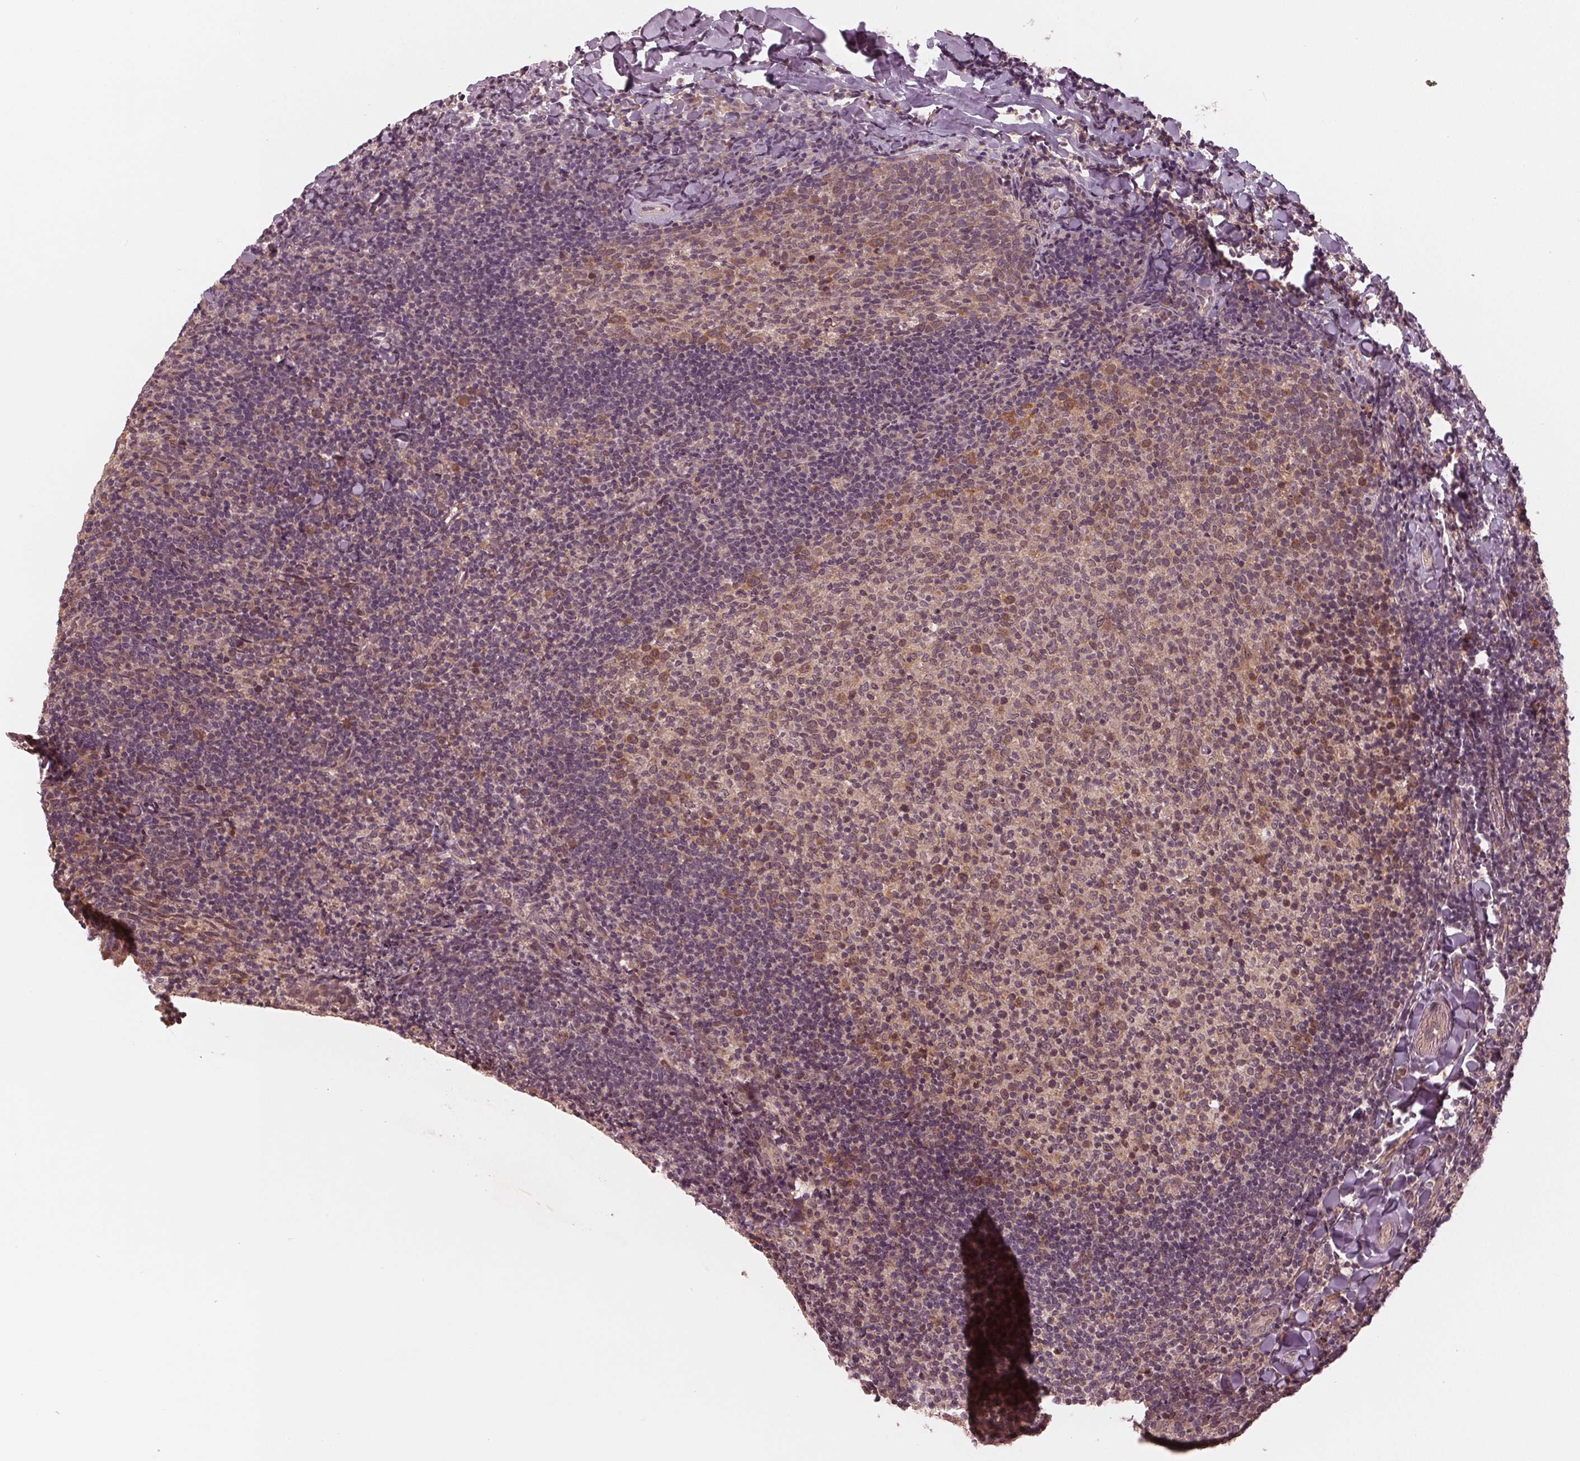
{"staining": {"intensity": "weak", "quantity": ">75%", "location": "cytoplasmic/membranous,nuclear"}, "tissue": "tonsil", "cell_type": "Germinal center cells", "image_type": "normal", "snomed": [{"axis": "morphology", "description": "Normal tissue, NOS"}, {"axis": "topography", "description": "Tonsil"}], "caption": "Protein staining shows weak cytoplasmic/membranous,nuclear staining in about >75% of germinal center cells in benign tonsil.", "gene": "ZNF471", "patient": {"sex": "female", "age": 10}}